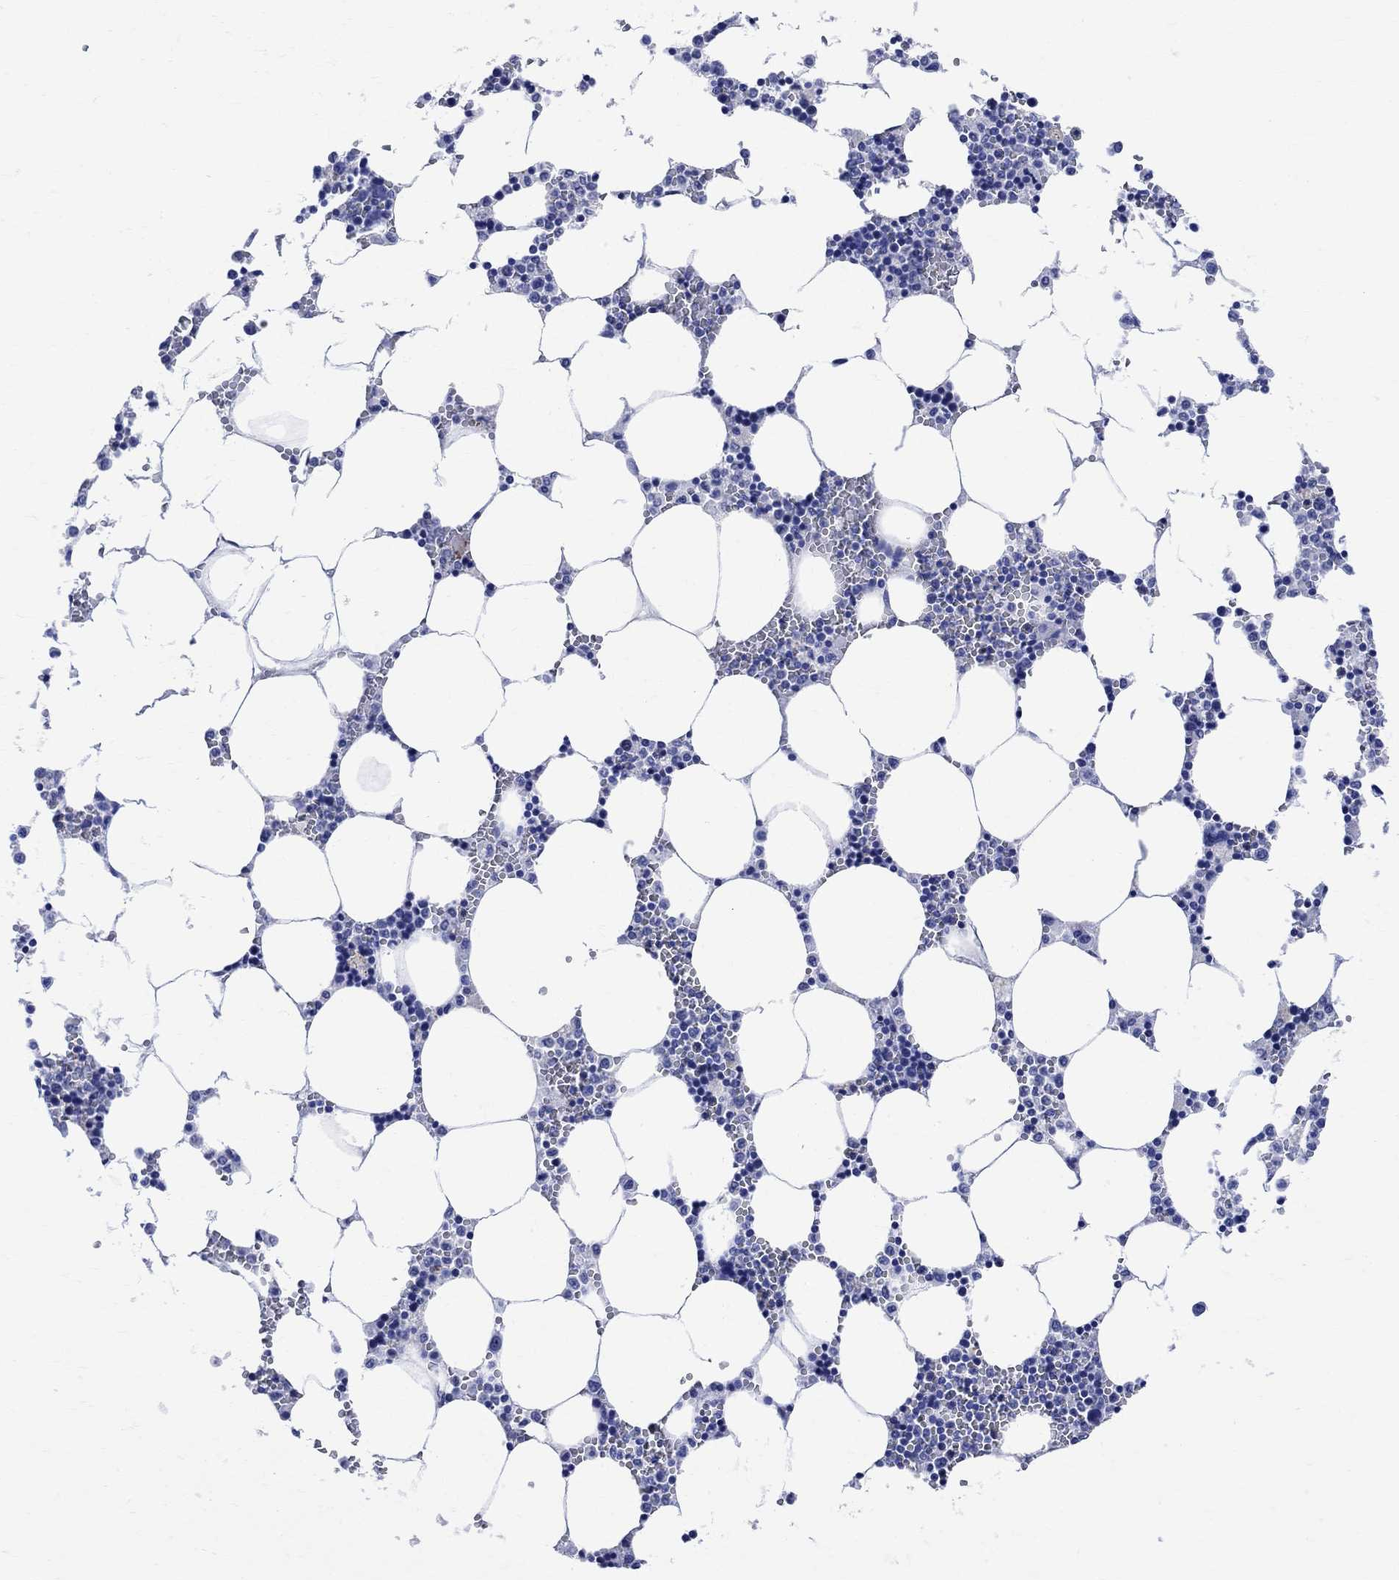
{"staining": {"intensity": "strong", "quantity": "<25%", "location": "cytoplasmic/membranous"}, "tissue": "bone marrow", "cell_type": "Hematopoietic cells", "image_type": "normal", "snomed": [{"axis": "morphology", "description": "Normal tissue, NOS"}, {"axis": "topography", "description": "Bone marrow"}], "caption": "DAB immunohistochemical staining of unremarkable human bone marrow reveals strong cytoplasmic/membranous protein expression in approximately <25% of hematopoietic cells. (DAB IHC with brightfield microscopy, high magnification).", "gene": "PARVB", "patient": {"sex": "female", "age": 64}}